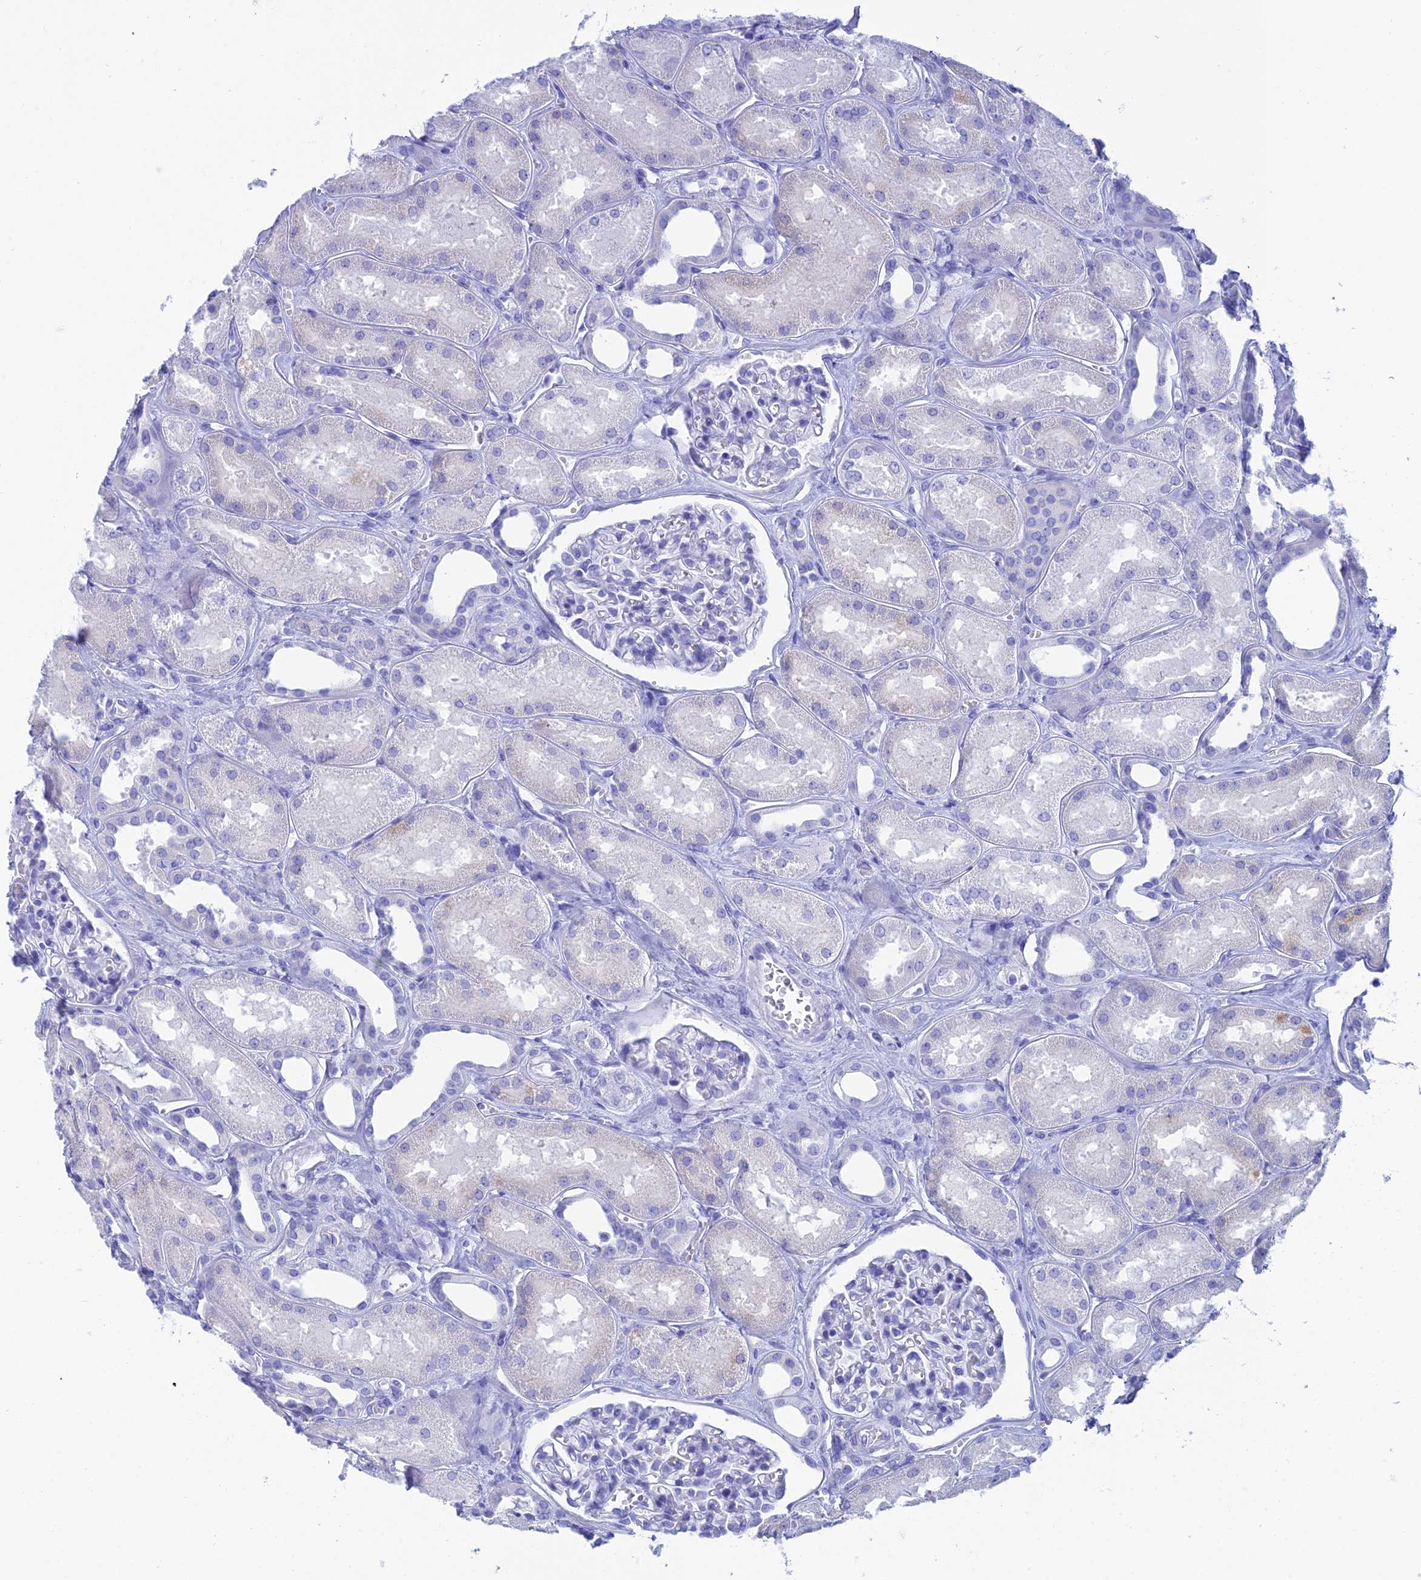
{"staining": {"intensity": "negative", "quantity": "none", "location": "none"}, "tissue": "kidney", "cell_type": "Cells in glomeruli", "image_type": "normal", "snomed": [{"axis": "morphology", "description": "Normal tissue, NOS"}, {"axis": "morphology", "description": "Adenocarcinoma, NOS"}, {"axis": "topography", "description": "Kidney"}], "caption": "High magnification brightfield microscopy of benign kidney stained with DAB (3,3'-diaminobenzidine) (brown) and counterstained with hematoxylin (blue): cells in glomeruli show no significant staining. (DAB immunohistochemistry (IHC) with hematoxylin counter stain).", "gene": "REG1A", "patient": {"sex": "female", "age": 68}}